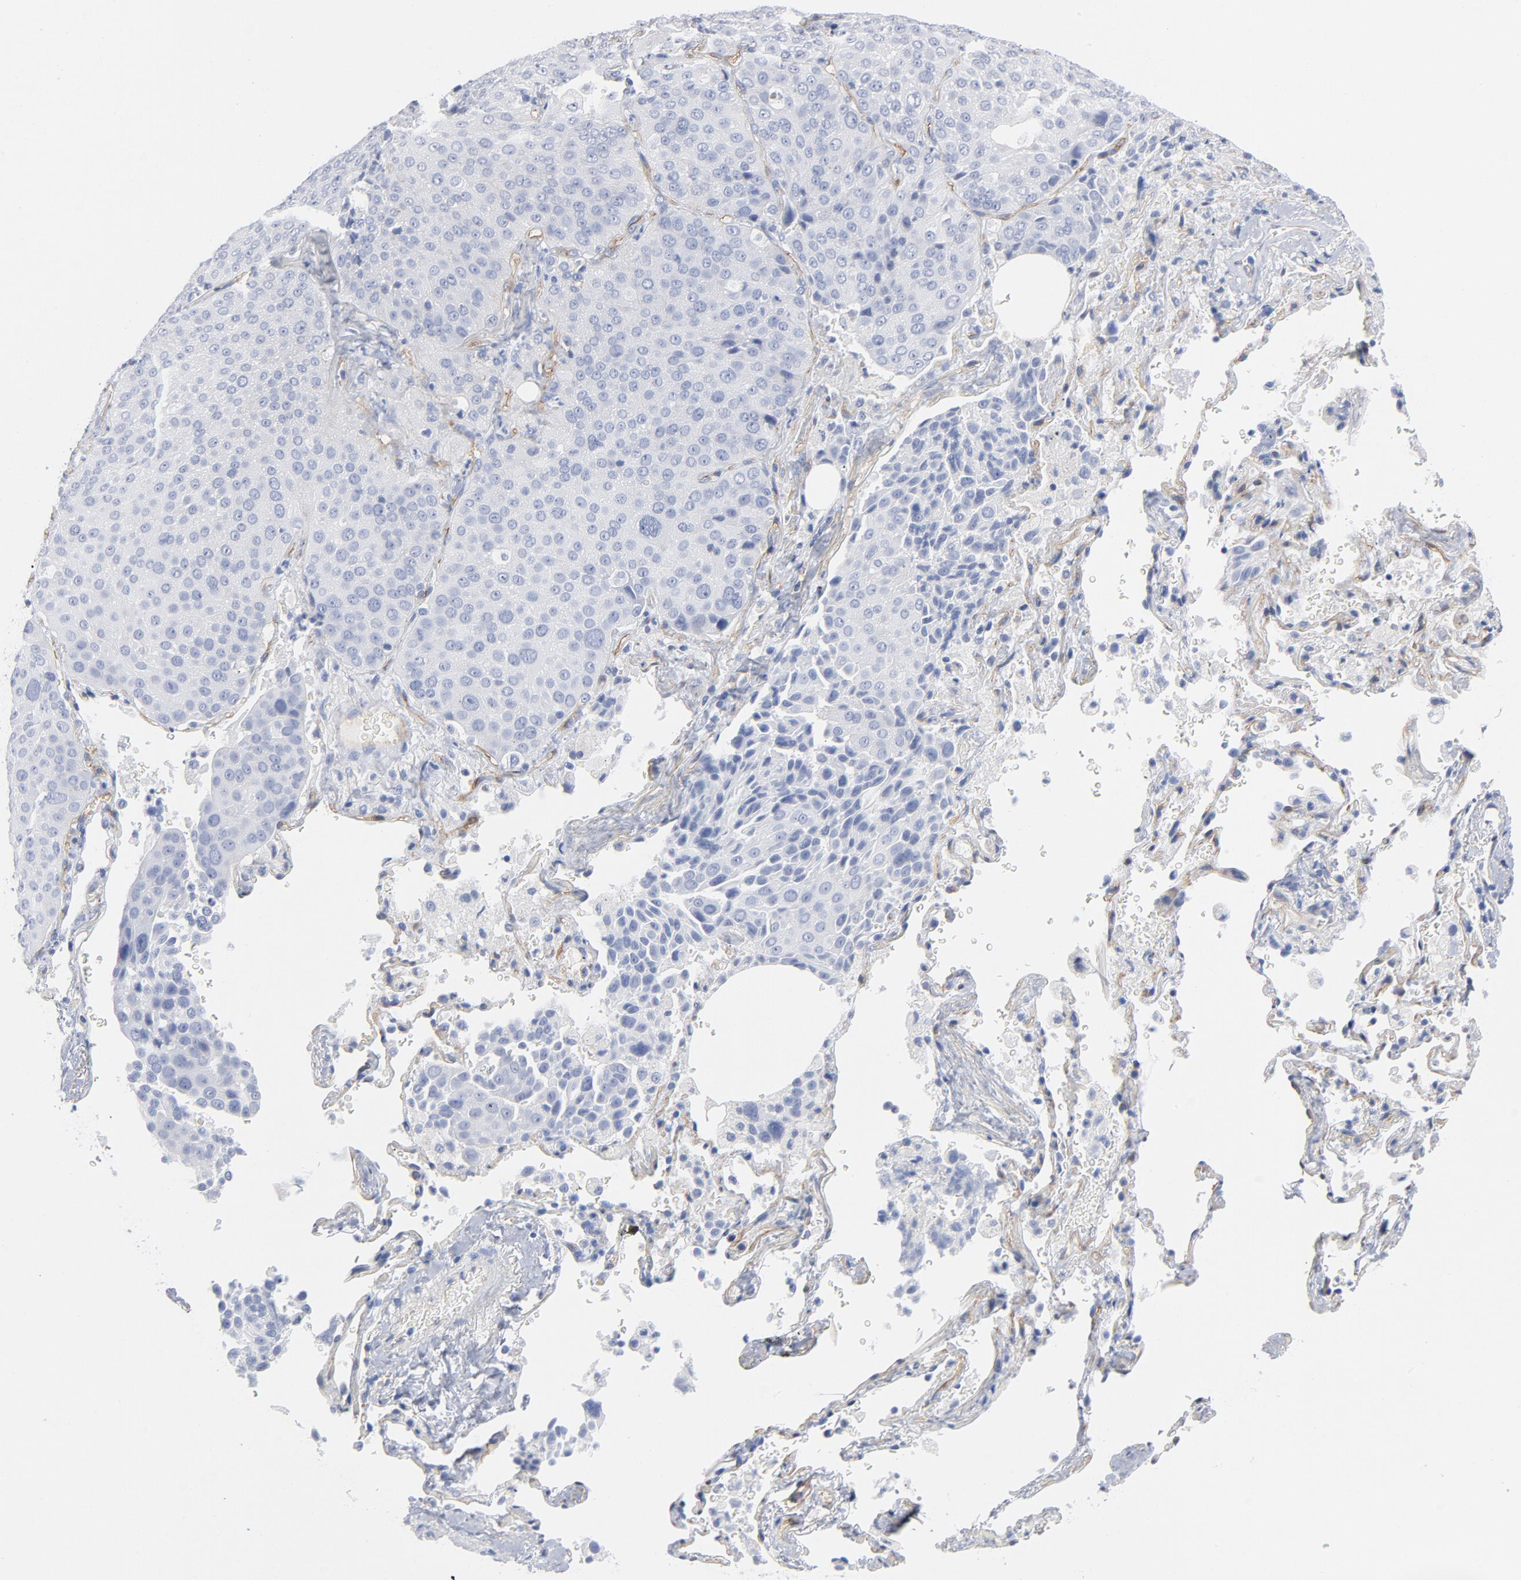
{"staining": {"intensity": "negative", "quantity": "none", "location": "none"}, "tissue": "lung cancer", "cell_type": "Tumor cells", "image_type": "cancer", "snomed": [{"axis": "morphology", "description": "Squamous cell carcinoma, NOS"}, {"axis": "topography", "description": "Lung"}], "caption": "This is an immunohistochemistry (IHC) image of human lung squamous cell carcinoma. There is no staining in tumor cells.", "gene": "SHANK3", "patient": {"sex": "male", "age": 54}}